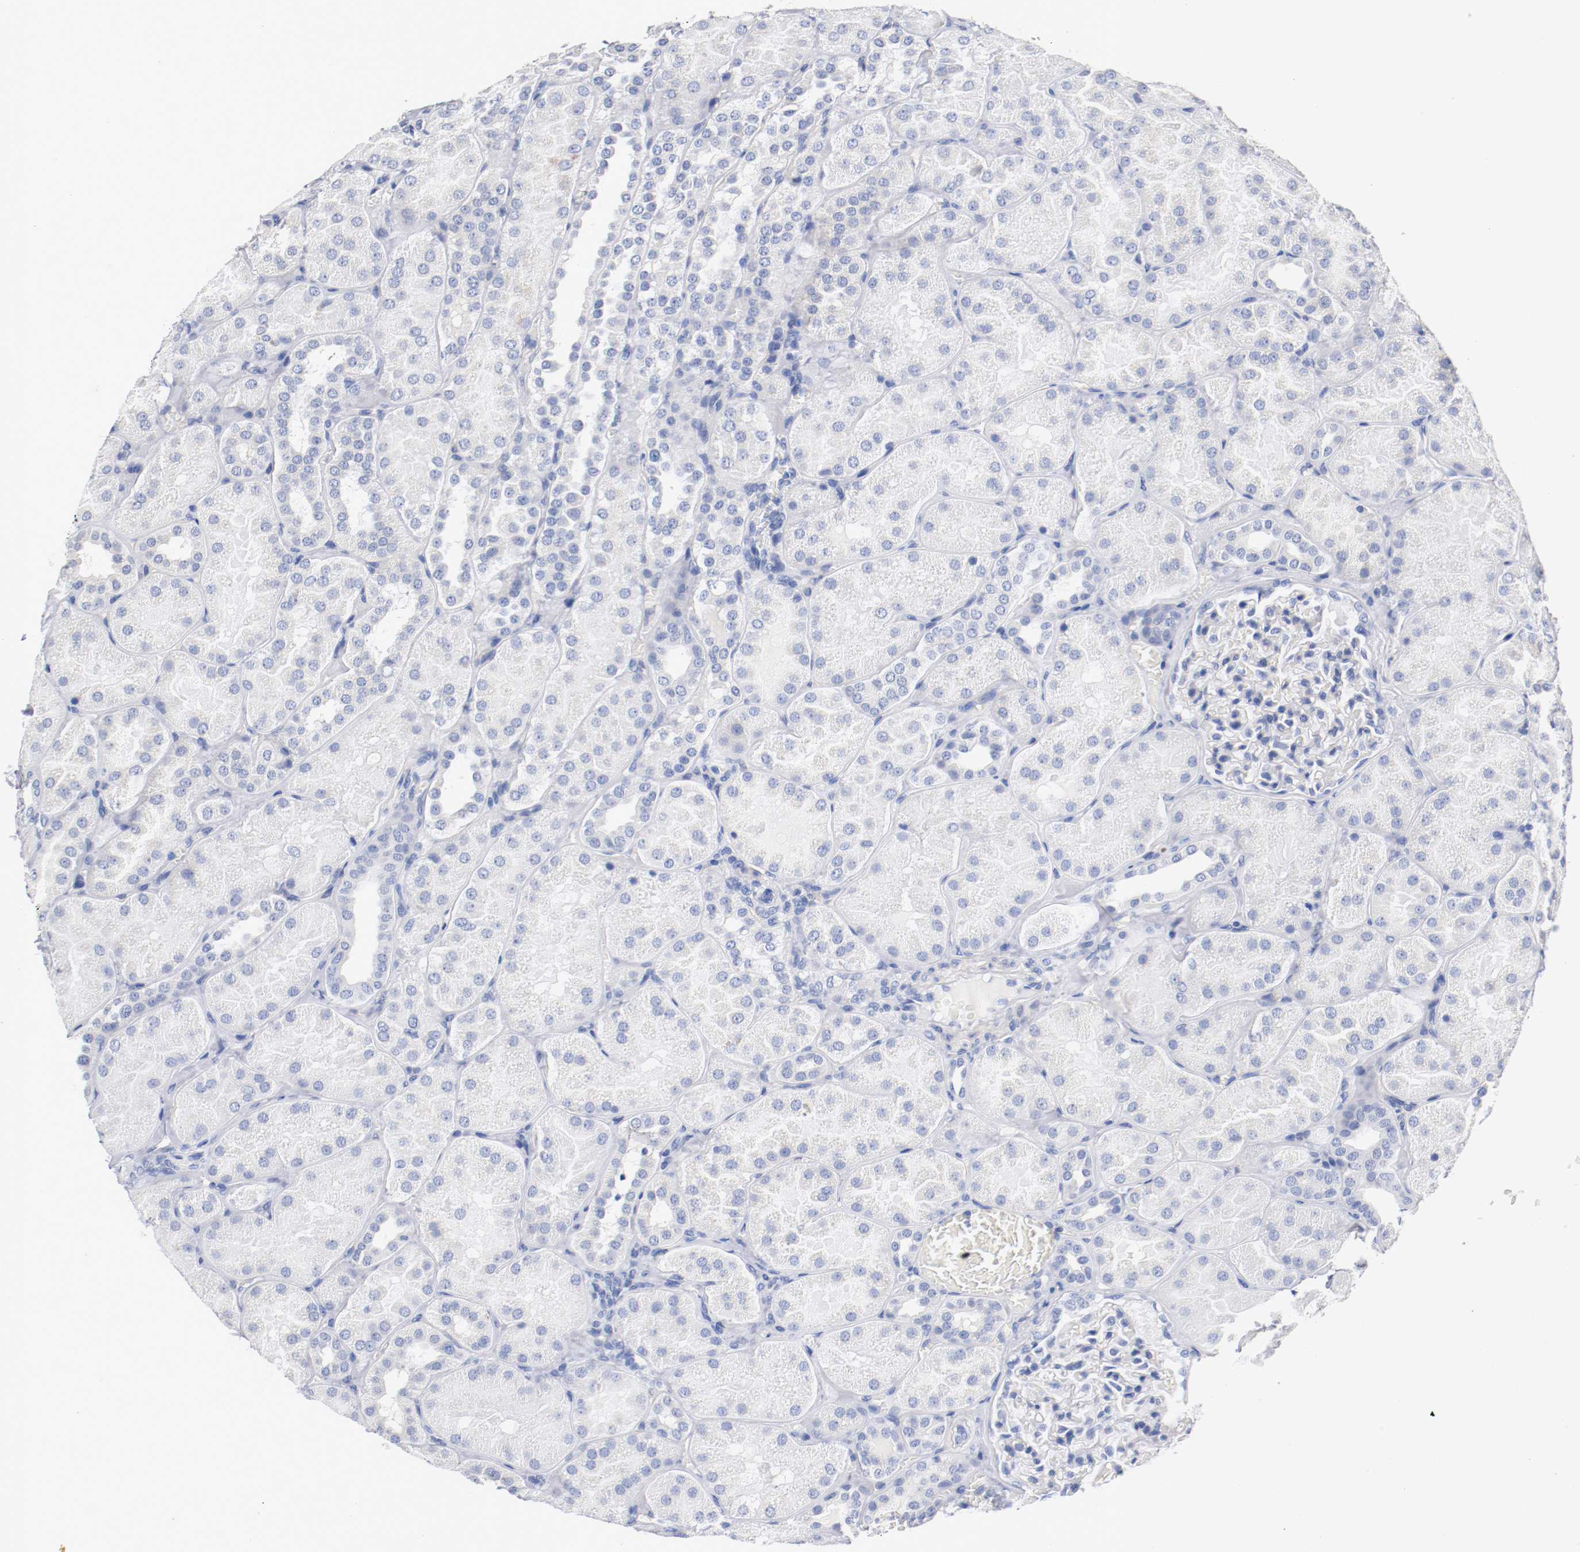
{"staining": {"intensity": "negative", "quantity": "none", "location": "none"}, "tissue": "kidney", "cell_type": "Cells in glomeruli", "image_type": "normal", "snomed": [{"axis": "morphology", "description": "Normal tissue, NOS"}, {"axis": "topography", "description": "Kidney"}], "caption": "This is an immunohistochemistry (IHC) micrograph of unremarkable human kidney. There is no expression in cells in glomeruli.", "gene": "FGFBP1", "patient": {"sex": "male", "age": 28}}